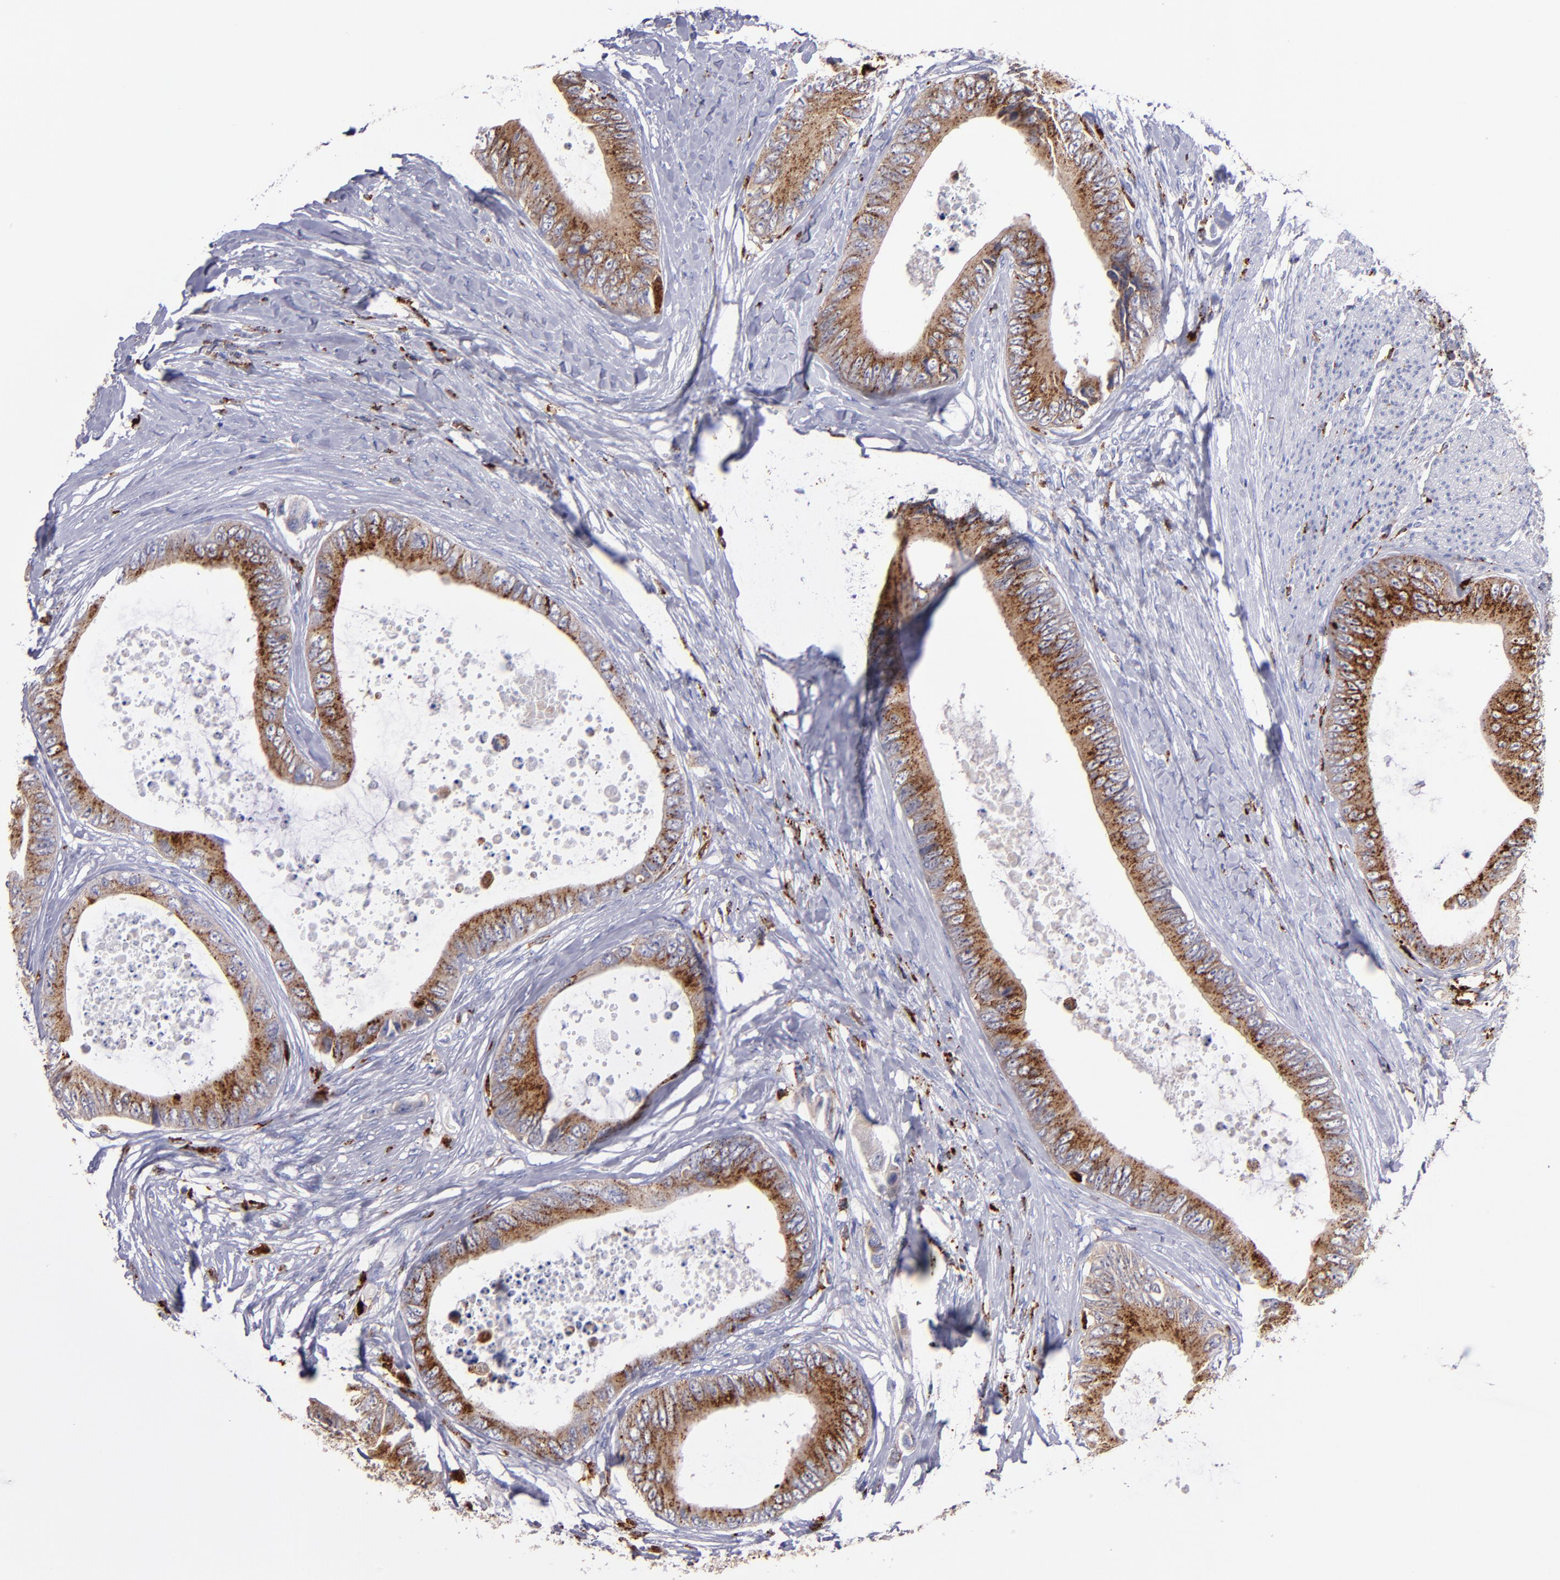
{"staining": {"intensity": "strong", "quantity": ">75%", "location": "cytoplasmic/membranous"}, "tissue": "colorectal cancer", "cell_type": "Tumor cells", "image_type": "cancer", "snomed": [{"axis": "morphology", "description": "Normal tissue, NOS"}, {"axis": "morphology", "description": "Adenocarcinoma, NOS"}, {"axis": "topography", "description": "Rectum"}, {"axis": "topography", "description": "Peripheral nerve tissue"}], "caption": "Colorectal cancer (adenocarcinoma) stained with DAB immunohistochemistry exhibits high levels of strong cytoplasmic/membranous expression in about >75% of tumor cells.", "gene": "CTSS", "patient": {"sex": "female", "age": 77}}